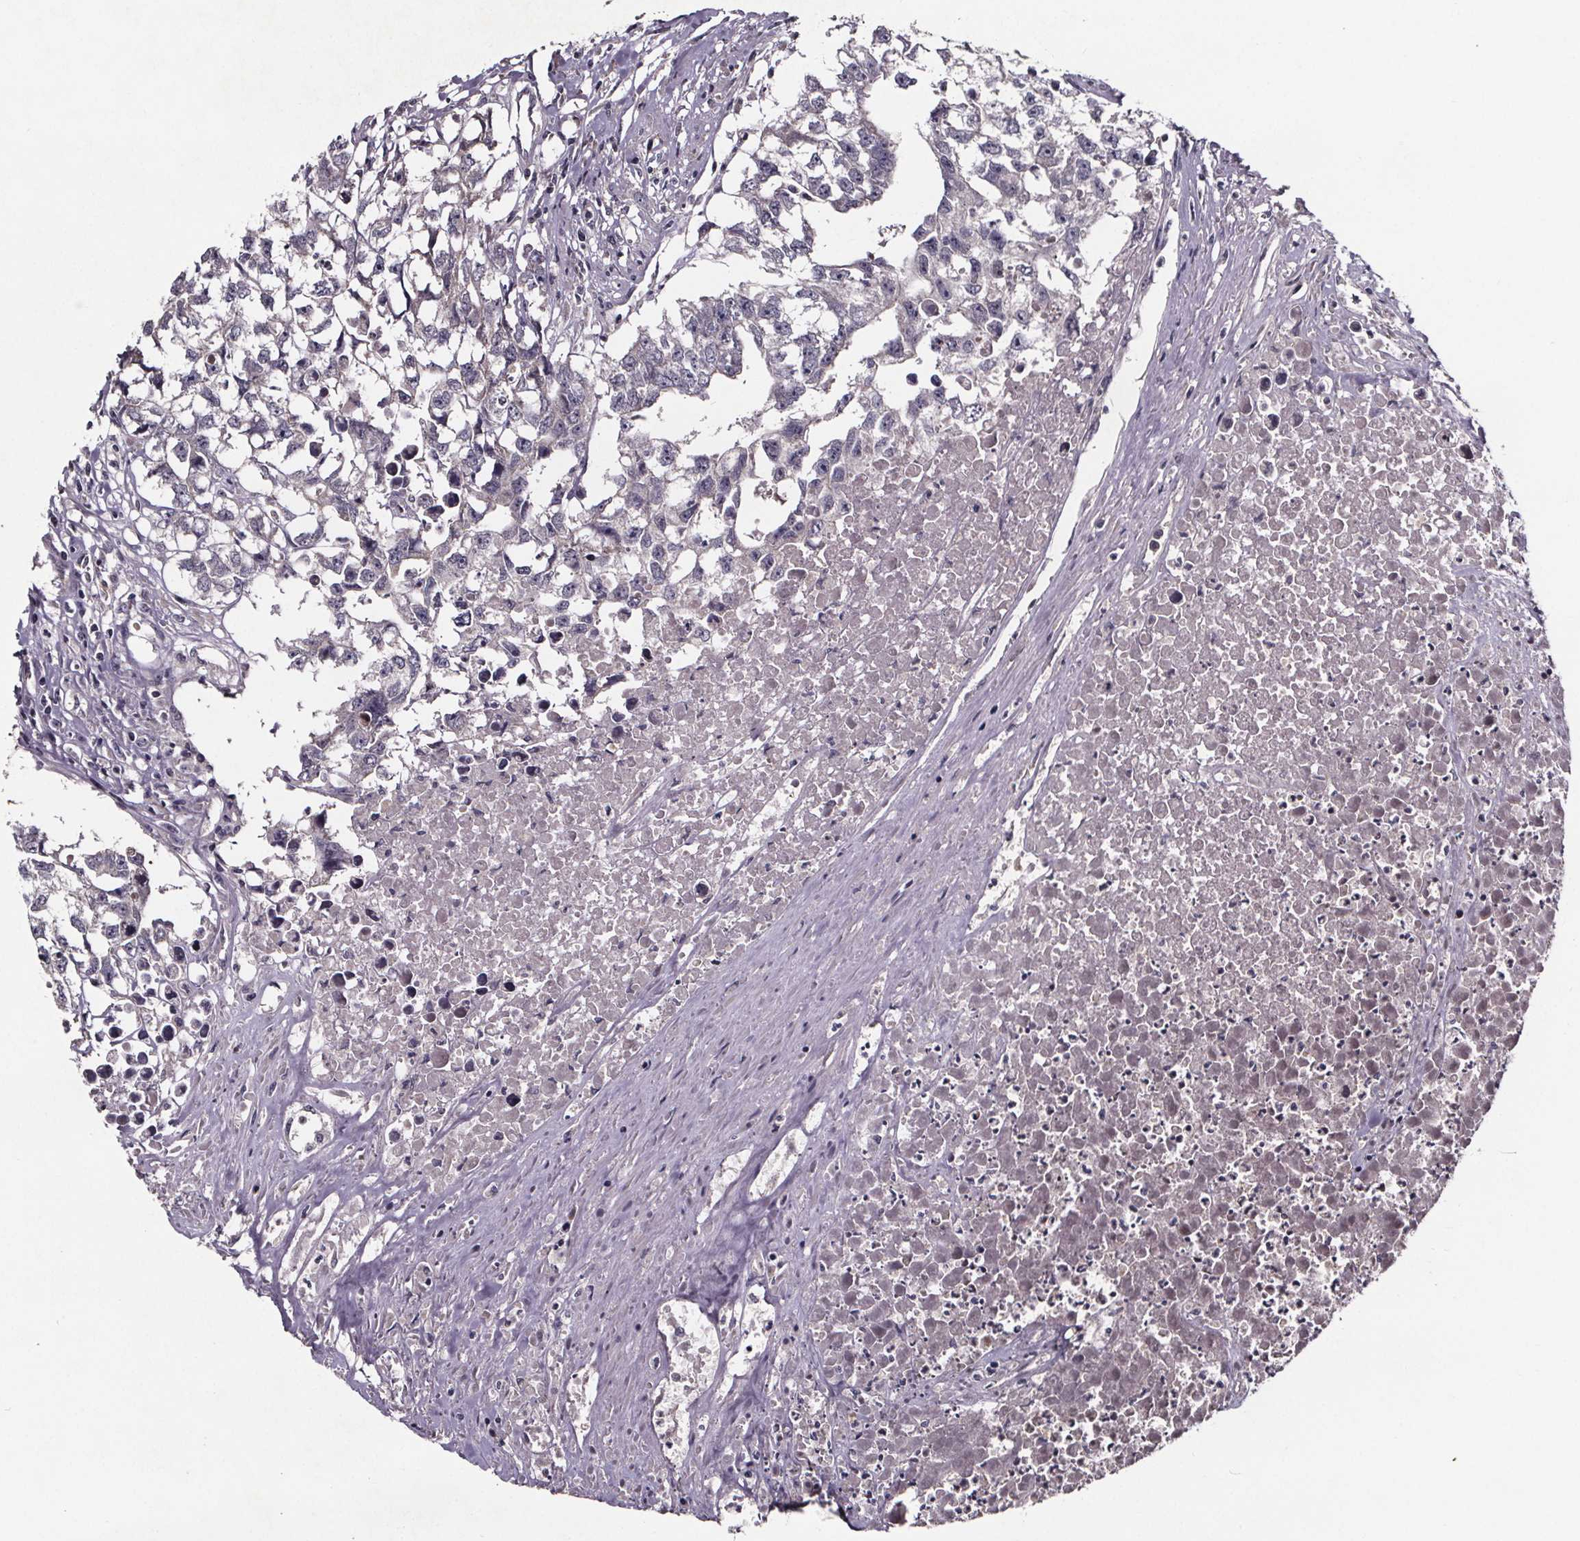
{"staining": {"intensity": "negative", "quantity": "none", "location": "none"}, "tissue": "testis cancer", "cell_type": "Tumor cells", "image_type": "cancer", "snomed": [{"axis": "morphology", "description": "Carcinoma, Embryonal, NOS"}, {"axis": "morphology", "description": "Teratoma, malignant, NOS"}, {"axis": "topography", "description": "Testis"}], "caption": "An immunohistochemistry photomicrograph of testis cancer (embryonal carcinoma) is shown. There is no staining in tumor cells of testis cancer (embryonal carcinoma). (Stains: DAB IHC with hematoxylin counter stain, Microscopy: brightfield microscopy at high magnification).", "gene": "NPHP4", "patient": {"sex": "male", "age": 44}}